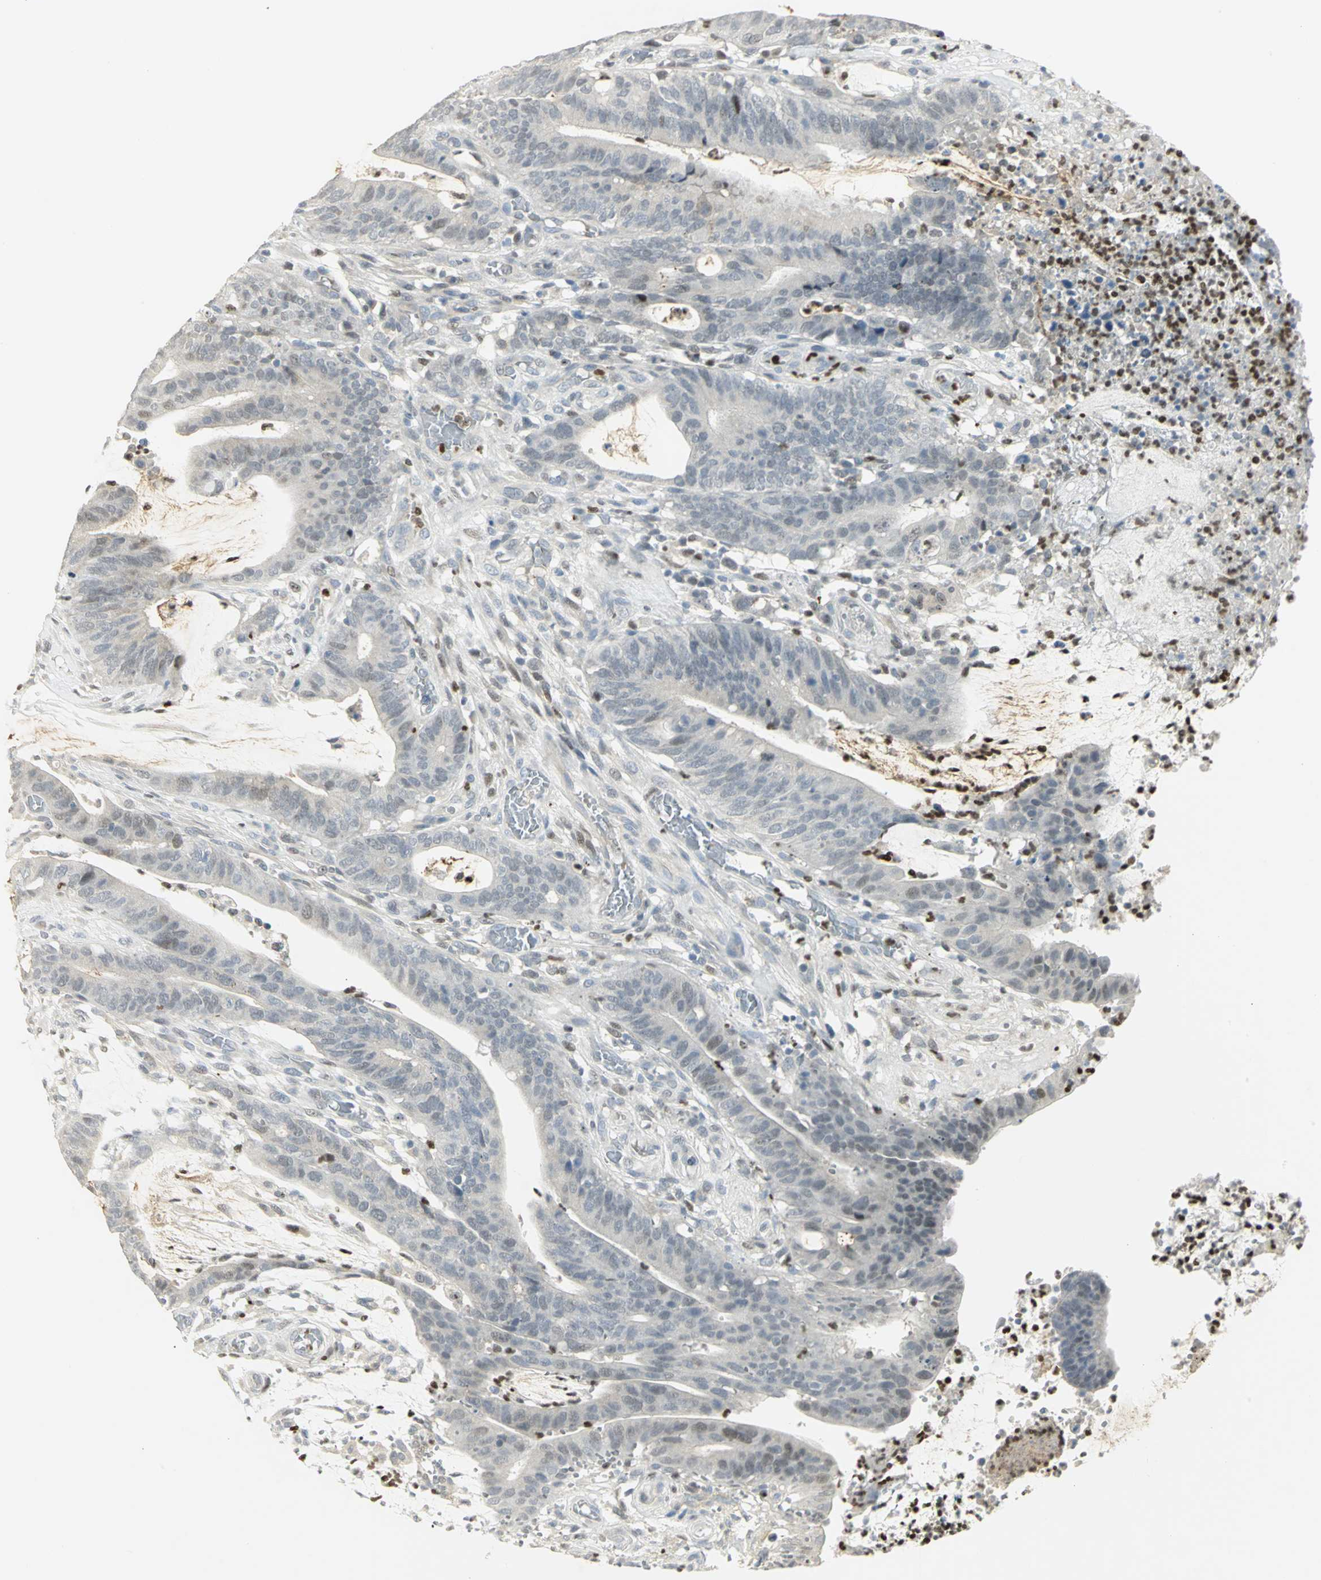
{"staining": {"intensity": "negative", "quantity": "none", "location": "none"}, "tissue": "colorectal cancer", "cell_type": "Tumor cells", "image_type": "cancer", "snomed": [{"axis": "morphology", "description": "Adenocarcinoma, NOS"}, {"axis": "topography", "description": "Rectum"}], "caption": "Immunohistochemistry (IHC) image of adenocarcinoma (colorectal) stained for a protein (brown), which exhibits no expression in tumor cells. The staining is performed using DAB brown chromogen with nuclei counter-stained in using hematoxylin.", "gene": "BCL6", "patient": {"sex": "female", "age": 66}}